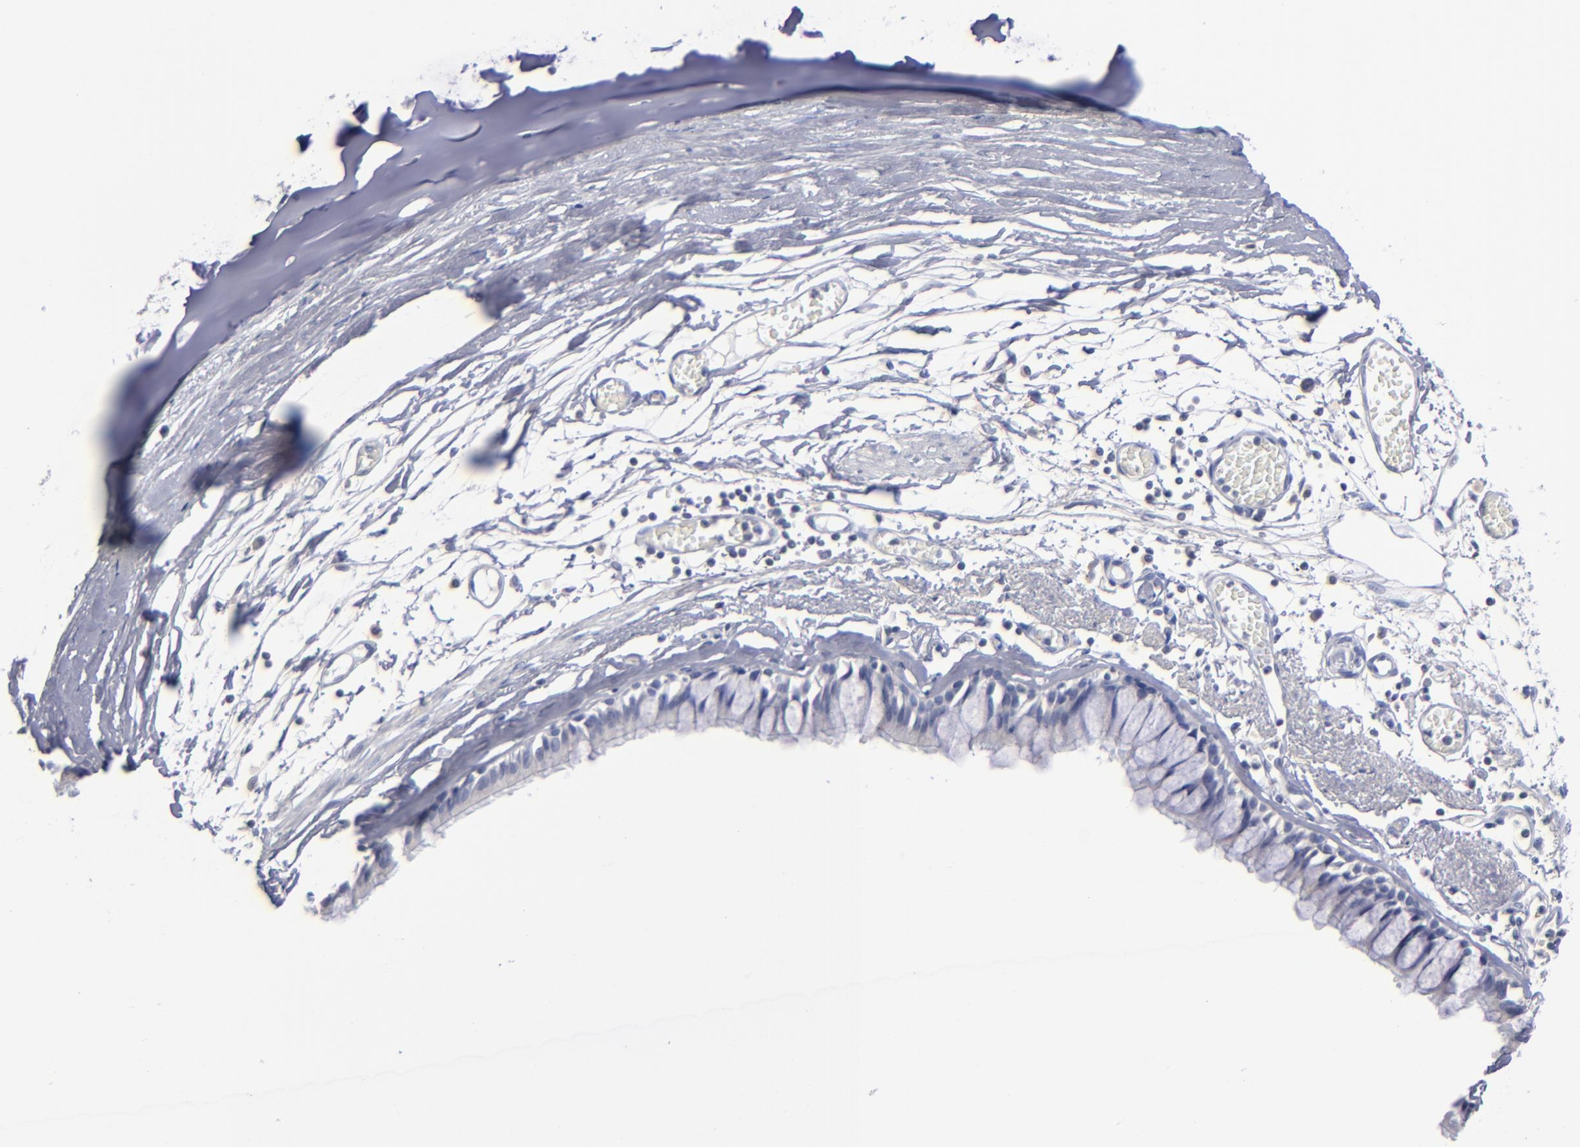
{"staining": {"intensity": "negative", "quantity": "none", "location": "none"}, "tissue": "bronchus", "cell_type": "Respiratory epithelial cells", "image_type": "normal", "snomed": [{"axis": "morphology", "description": "Normal tissue, NOS"}, {"axis": "topography", "description": "Bronchus"}, {"axis": "topography", "description": "Lung"}], "caption": "A photomicrograph of bronchus stained for a protein displays no brown staining in respiratory epithelial cells.", "gene": "RPH3A", "patient": {"sex": "female", "age": 56}}